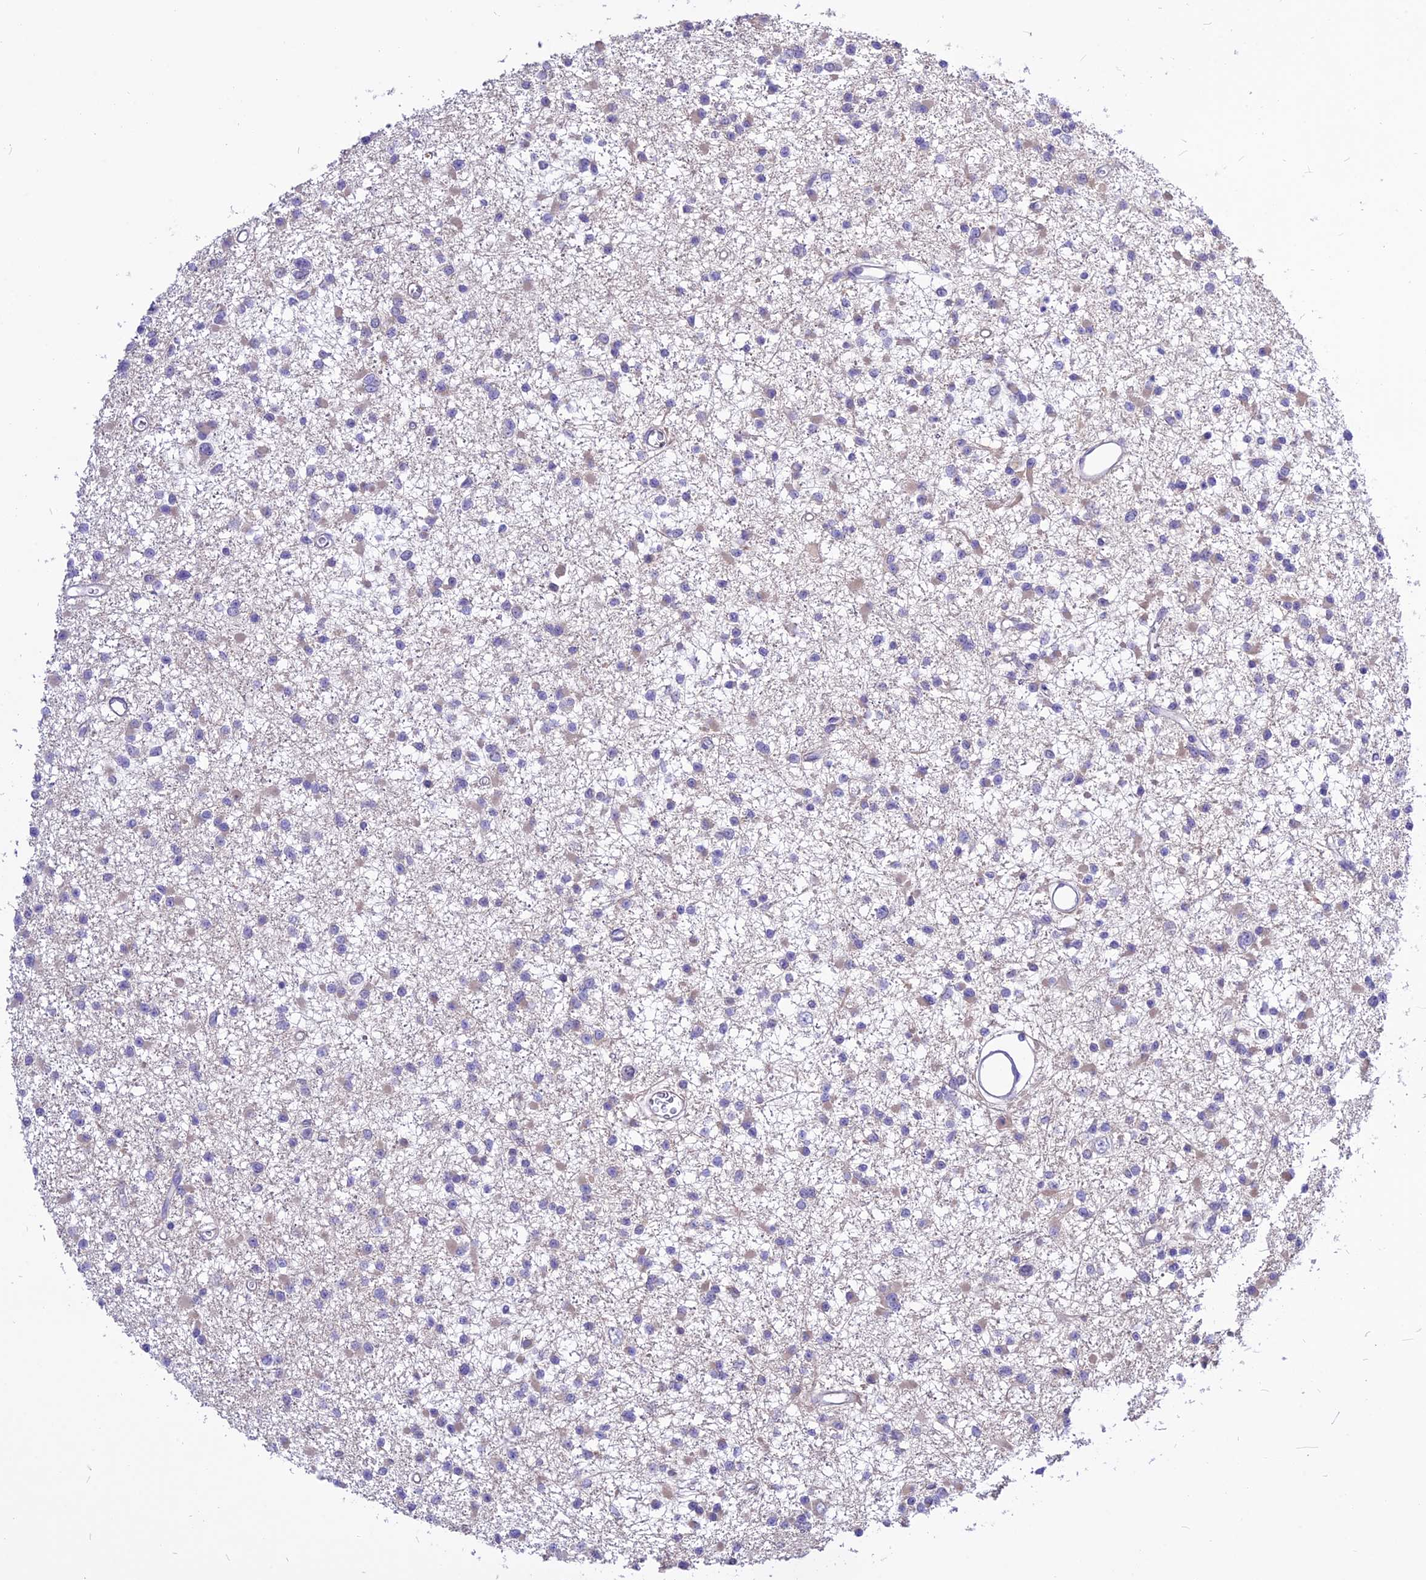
{"staining": {"intensity": "negative", "quantity": "none", "location": "none"}, "tissue": "glioma", "cell_type": "Tumor cells", "image_type": "cancer", "snomed": [{"axis": "morphology", "description": "Glioma, malignant, Low grade"}, {"axis": "topography", "description": "Brain"}], "caption": "Immunohistochemistry micrograph of neoplastic tissue: human malignant low-grade glioma stained with DAB demonstrates no significant protein expression in tumor cells.", "gene": "CZIB", "patient": {"sex": "female", "age": 22}}